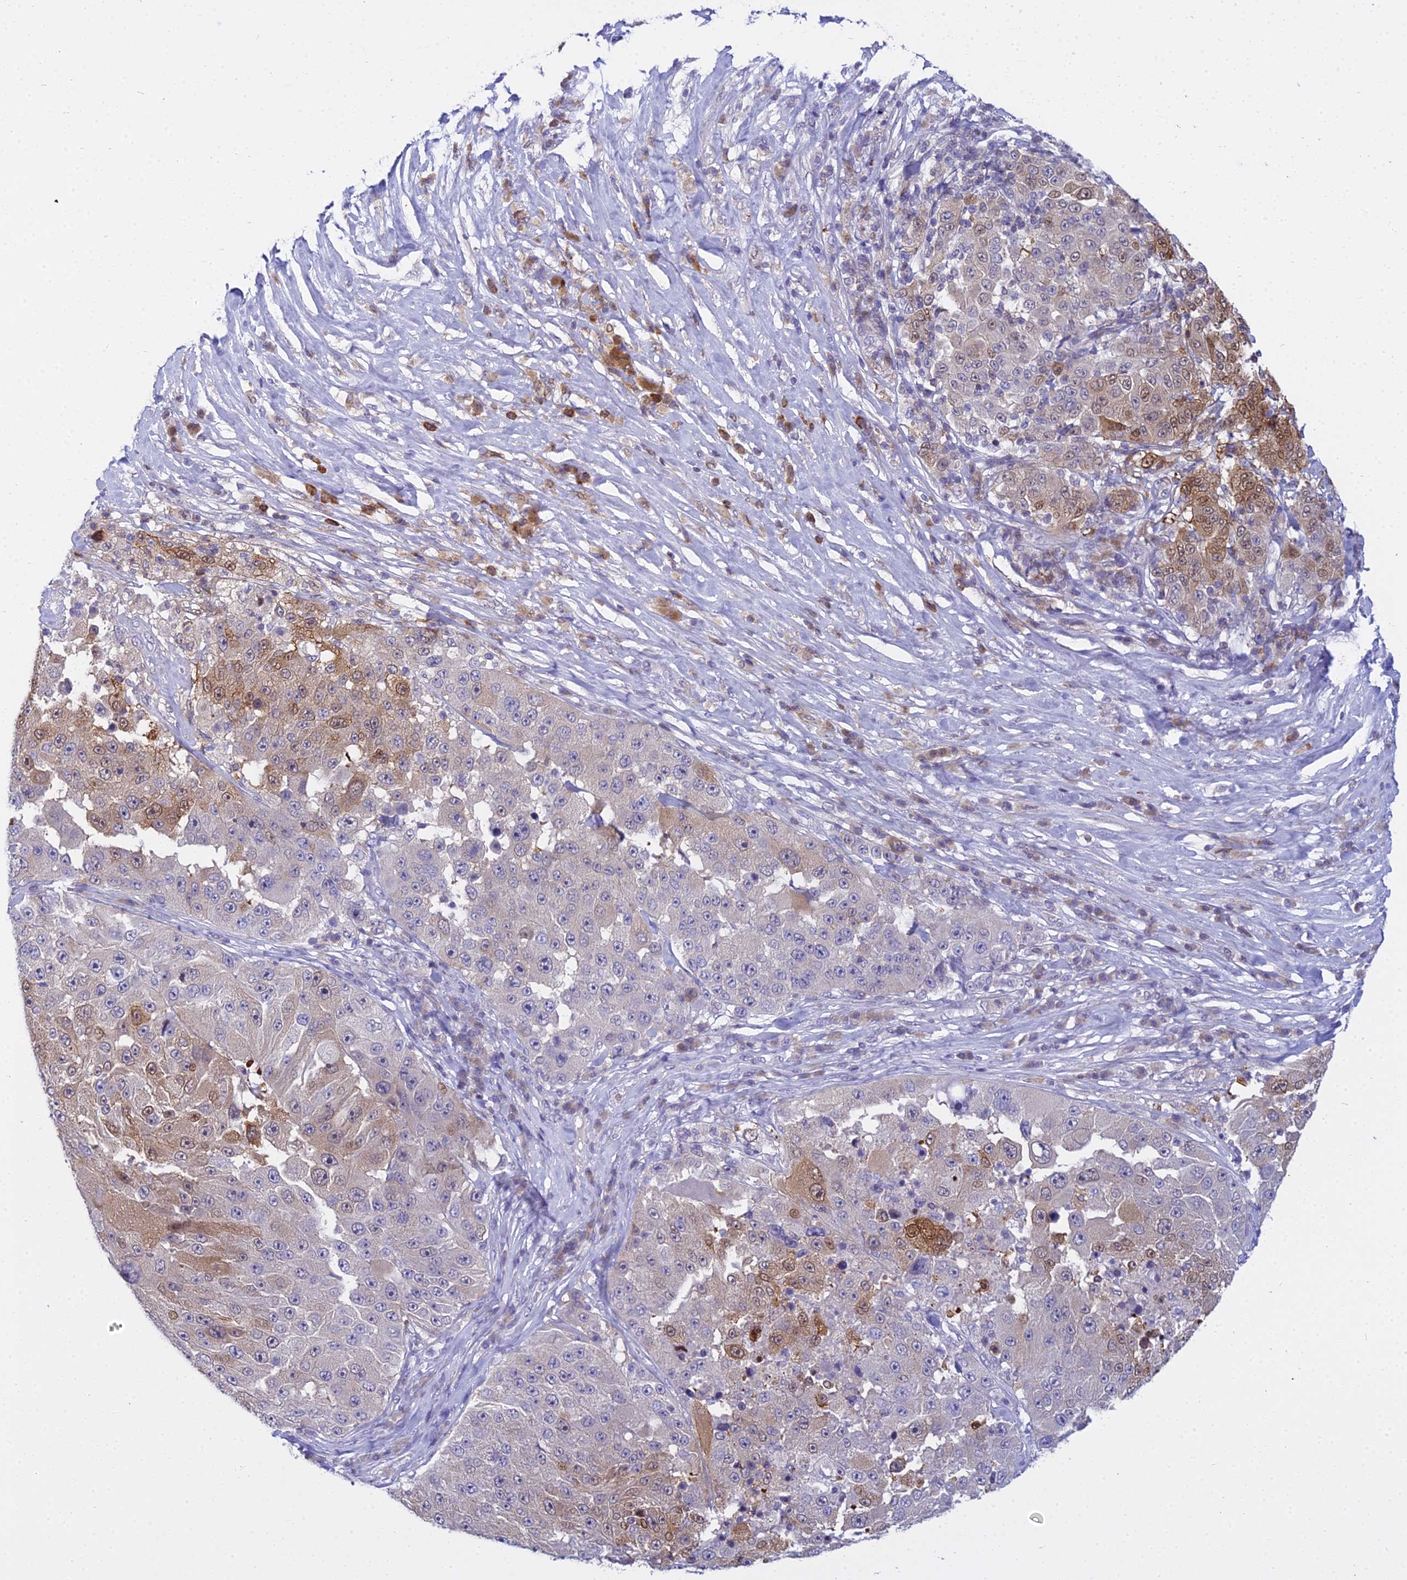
{"staining": {"intensity": "moderate", "quantity": "<25%", "location": "cytoplasmic/membranous,nuclear"}, "tissue": "melanoma", "cell_type": "Tumor cells", "image_type": "cancer", "snomed": [{"axis": "morphology", "description": "Malignant melanoma, Metastatic site"}, {"axis": "topography", "description": "Lymph node"}], "caption": "The immunohistochemical stain labels moderate cytoplasmic/membranous and nuclear expression in tumor cells of melanoma tissue. The protein is shown in brown color, while the nuclei are stained blue.", "gene": "ZMIZ1", "patient": {"sex": "male", "age": 62}}